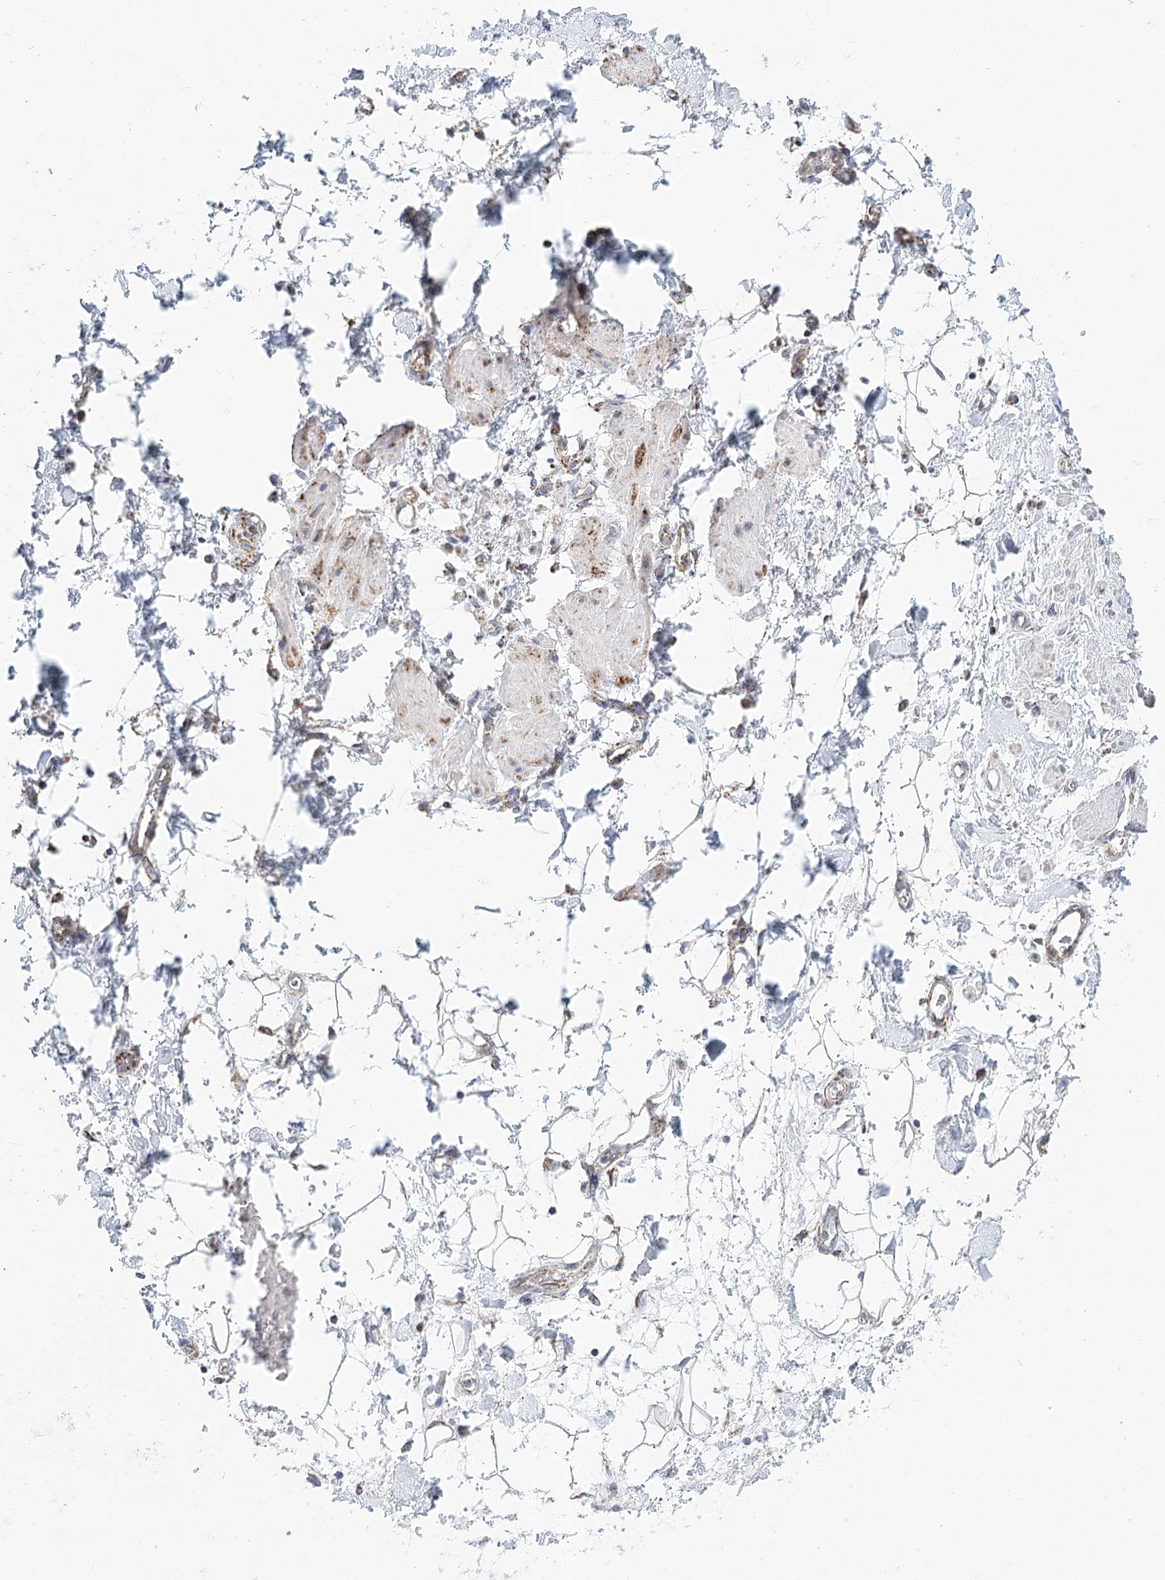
{"staining": {"intensity": "negative", "quantity": "none", "location": "none"}, "tissue": "adipose tissue", "cell_type": "Adipocytes", "image_type": "normal", "snomed": [{"axis": "morphology", "description": "Normal tissue, NOS"}, {"axis": "morphology", "description": "Adenocarcinoma, NOS"}, {"axis": "topography", "description": "Pancreas"}, {"axis": "topography", "description": "Peripheral nerve tissue"}], "caption": "IHC photomicrograph of normal human adipose tissue stained for a protein (brown), which reveals no expression in adipocytes. The staining was performed using DAB (3,3'-diaminobenzidine) to visualize the protein expression in brown, while the nuclei were stained in blue with hematoxylin (Magnification: 20x).", "gene": "LSS", "patient": {"sex": "male", "age": 59}}